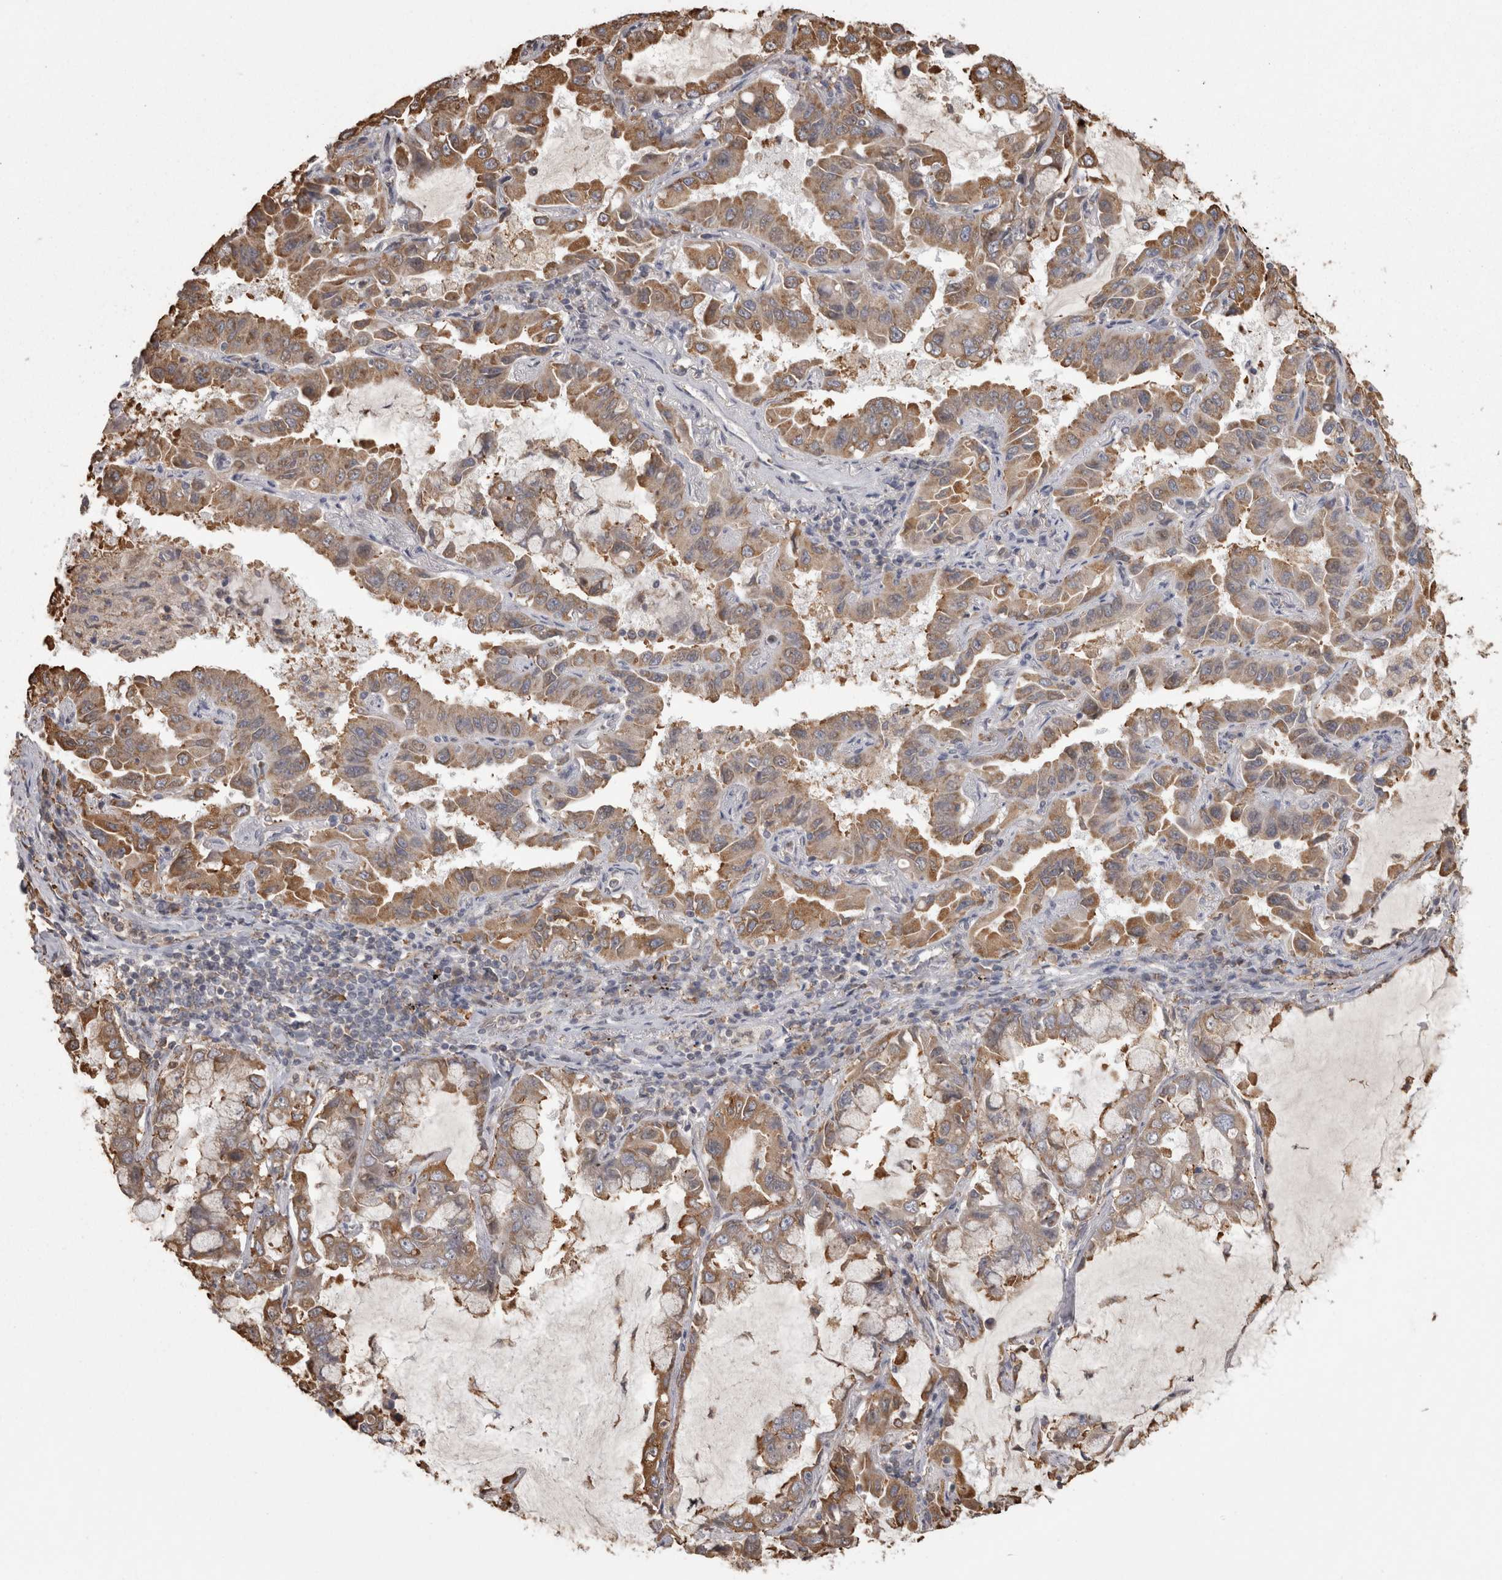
{"staining": {"intensity": "moderate", "quantity": ">75%", "location": "cytoplasmic/membranous"}, "tissue": "lung cancer", "cell_type": "Tumor cells", "image_type": "cancer", "snomed": [{"axis": "morphology", "description": "Adenocarcinoma, NOS"}, {"axis": "topography", "description": "Lung"}], "caption": "Immunohistochemistry (IHC) image of neoplastic tissue: lung cancer stained using IHC displays medium levels of moderate protein expression localized specifically in the cytoplasmic/membranous of tumor cells, appearing as a cytoplasmic/membranous brown color.", "gene": "PON2", "patient": {"sex": "male", "age": 64}}